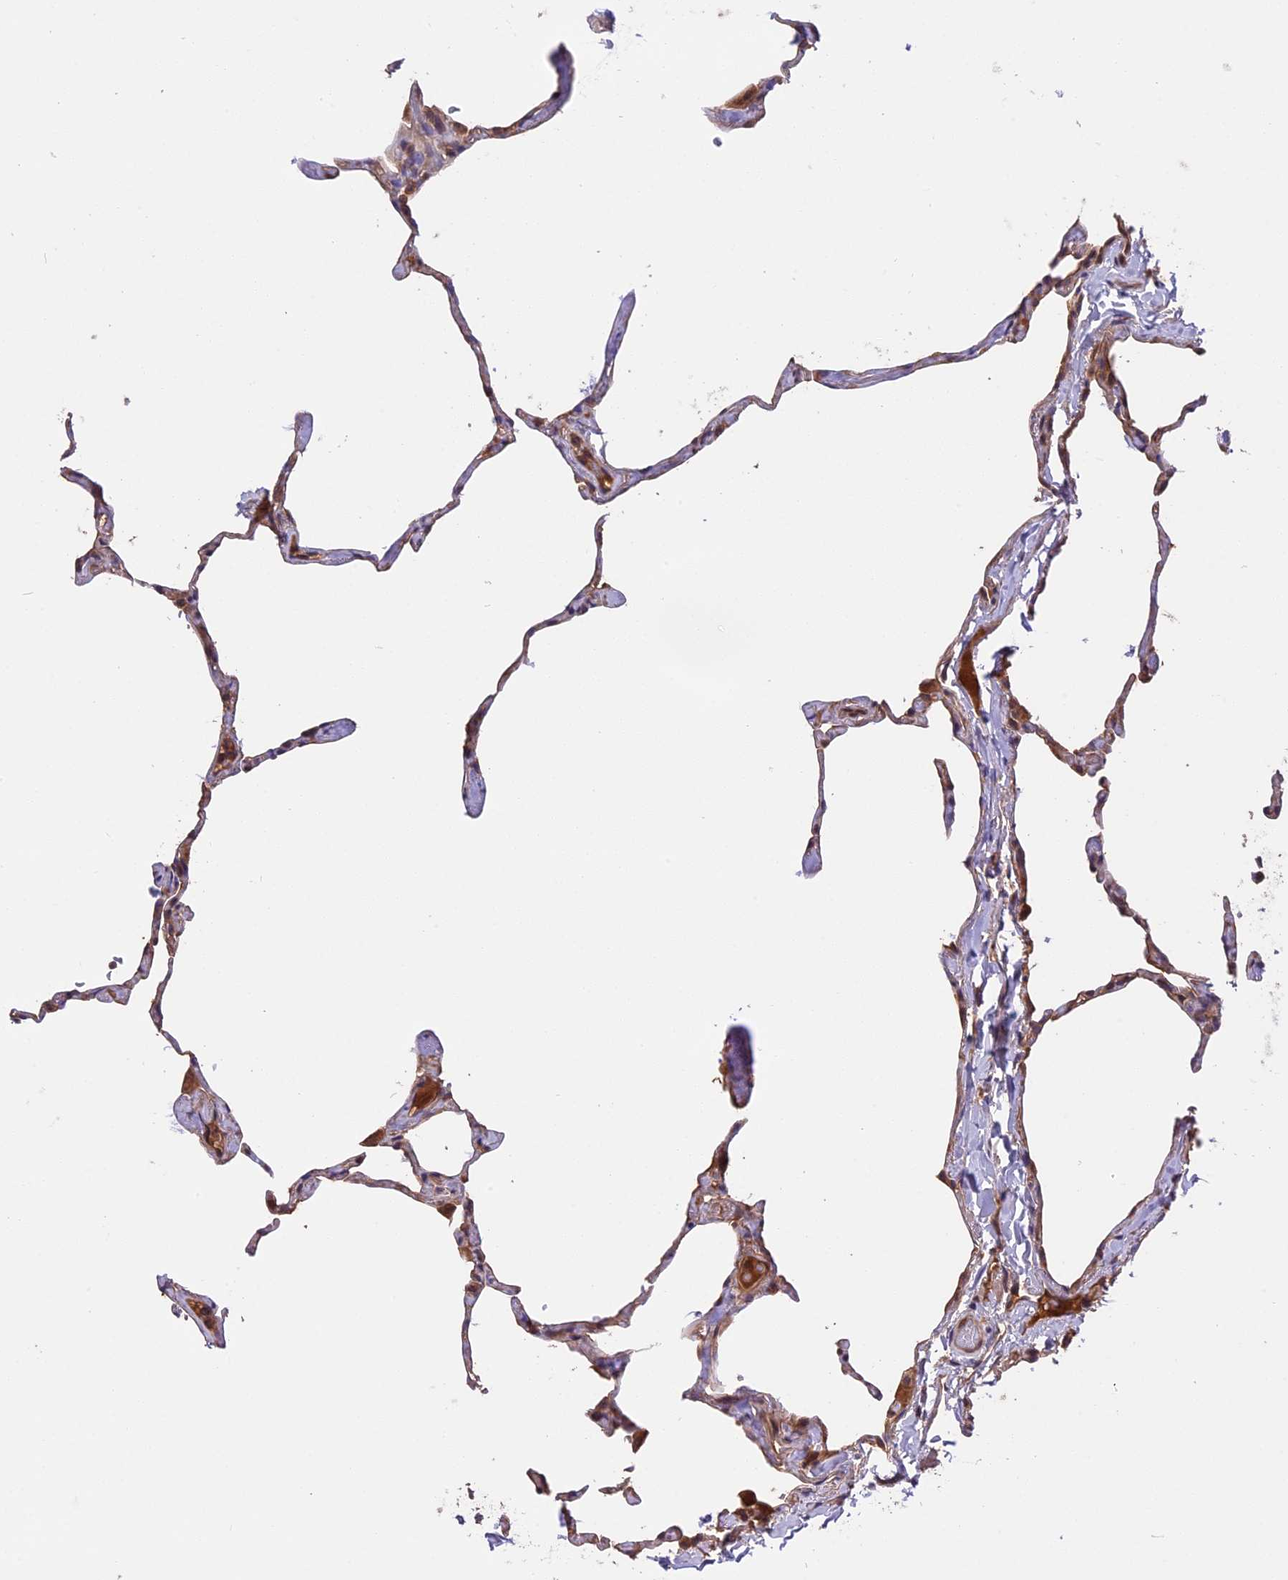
{"staining": {"intensity": "moderate", "quantity": "<25%", "location": "cytoplasmic/membranous"}, "tissue": "lung", "cell_type": "Alveolar cells", "image_type": "normal", "snomed": [{"axis": "morphology", "description": "Normal tissue, NOS"}, {"axis": "topography", "description": "Lung"}], "caption": "IHC of normal lung exhibits low levels of moderate cytoplasmic/membranous positivity in approximately <25% of alveolar cells.", "gene": "SETD6", "patient": {"sex": "male", "age": 65}}